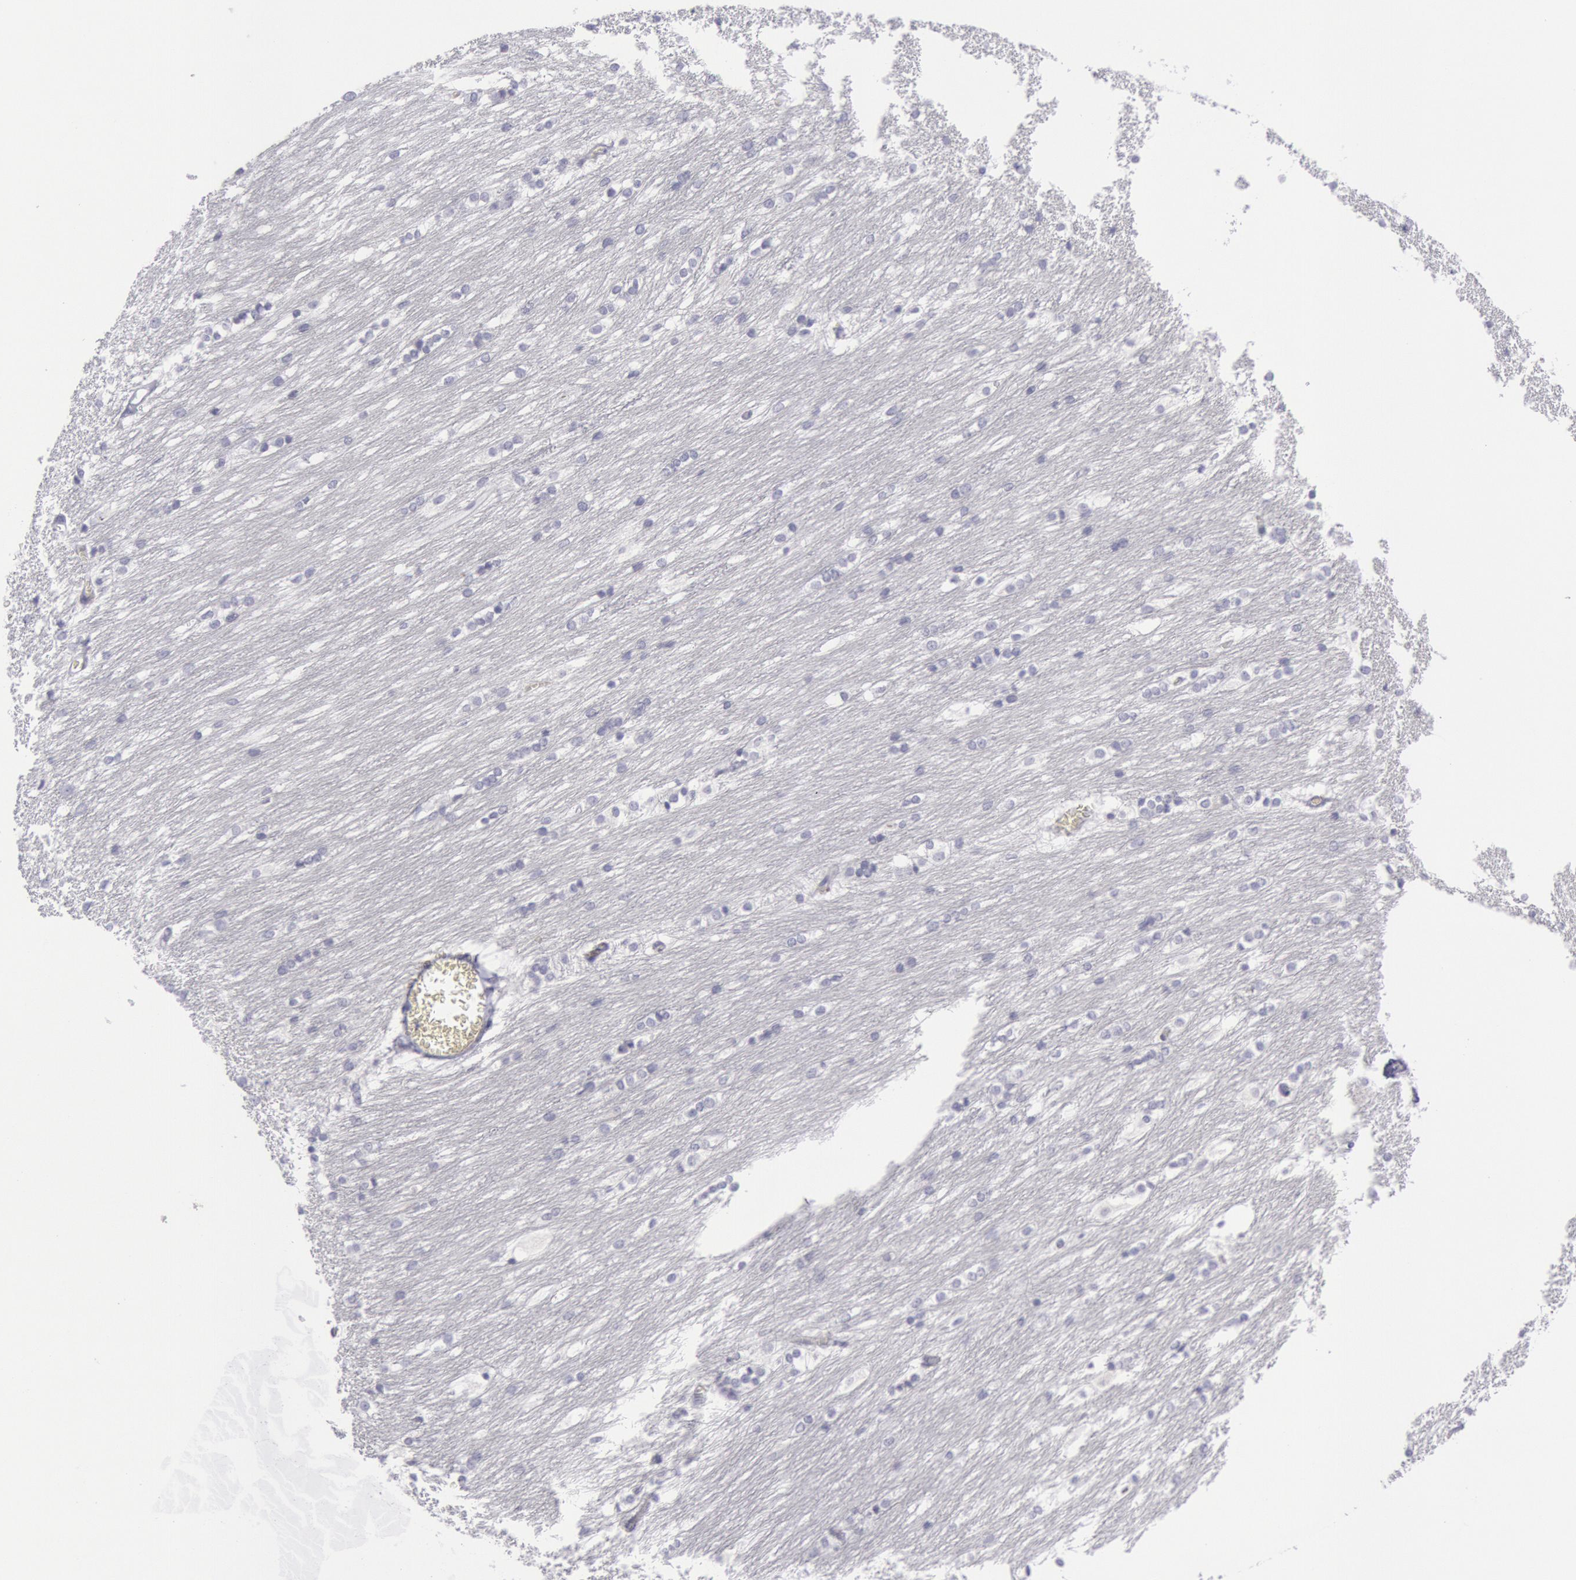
{"staining": {"intensity": "negative", "quantity": "none", "location": "none"}, "tissue": "caudate", "cell_type": "Glial cells", "image_type": "normal", "snomed": [{"axis": "morphology", "description": "Normal tissue, NOS"}, {"axis": "topography", "description": "Lateral ventricle wall"}], "caption": "Immunohistochemistry (IHC) image of benign human caudate stained for a protein (brown), which shows no staining in glial cells.", "gene": "CDH13", "patient": {"sex": "female", "age": 19}}